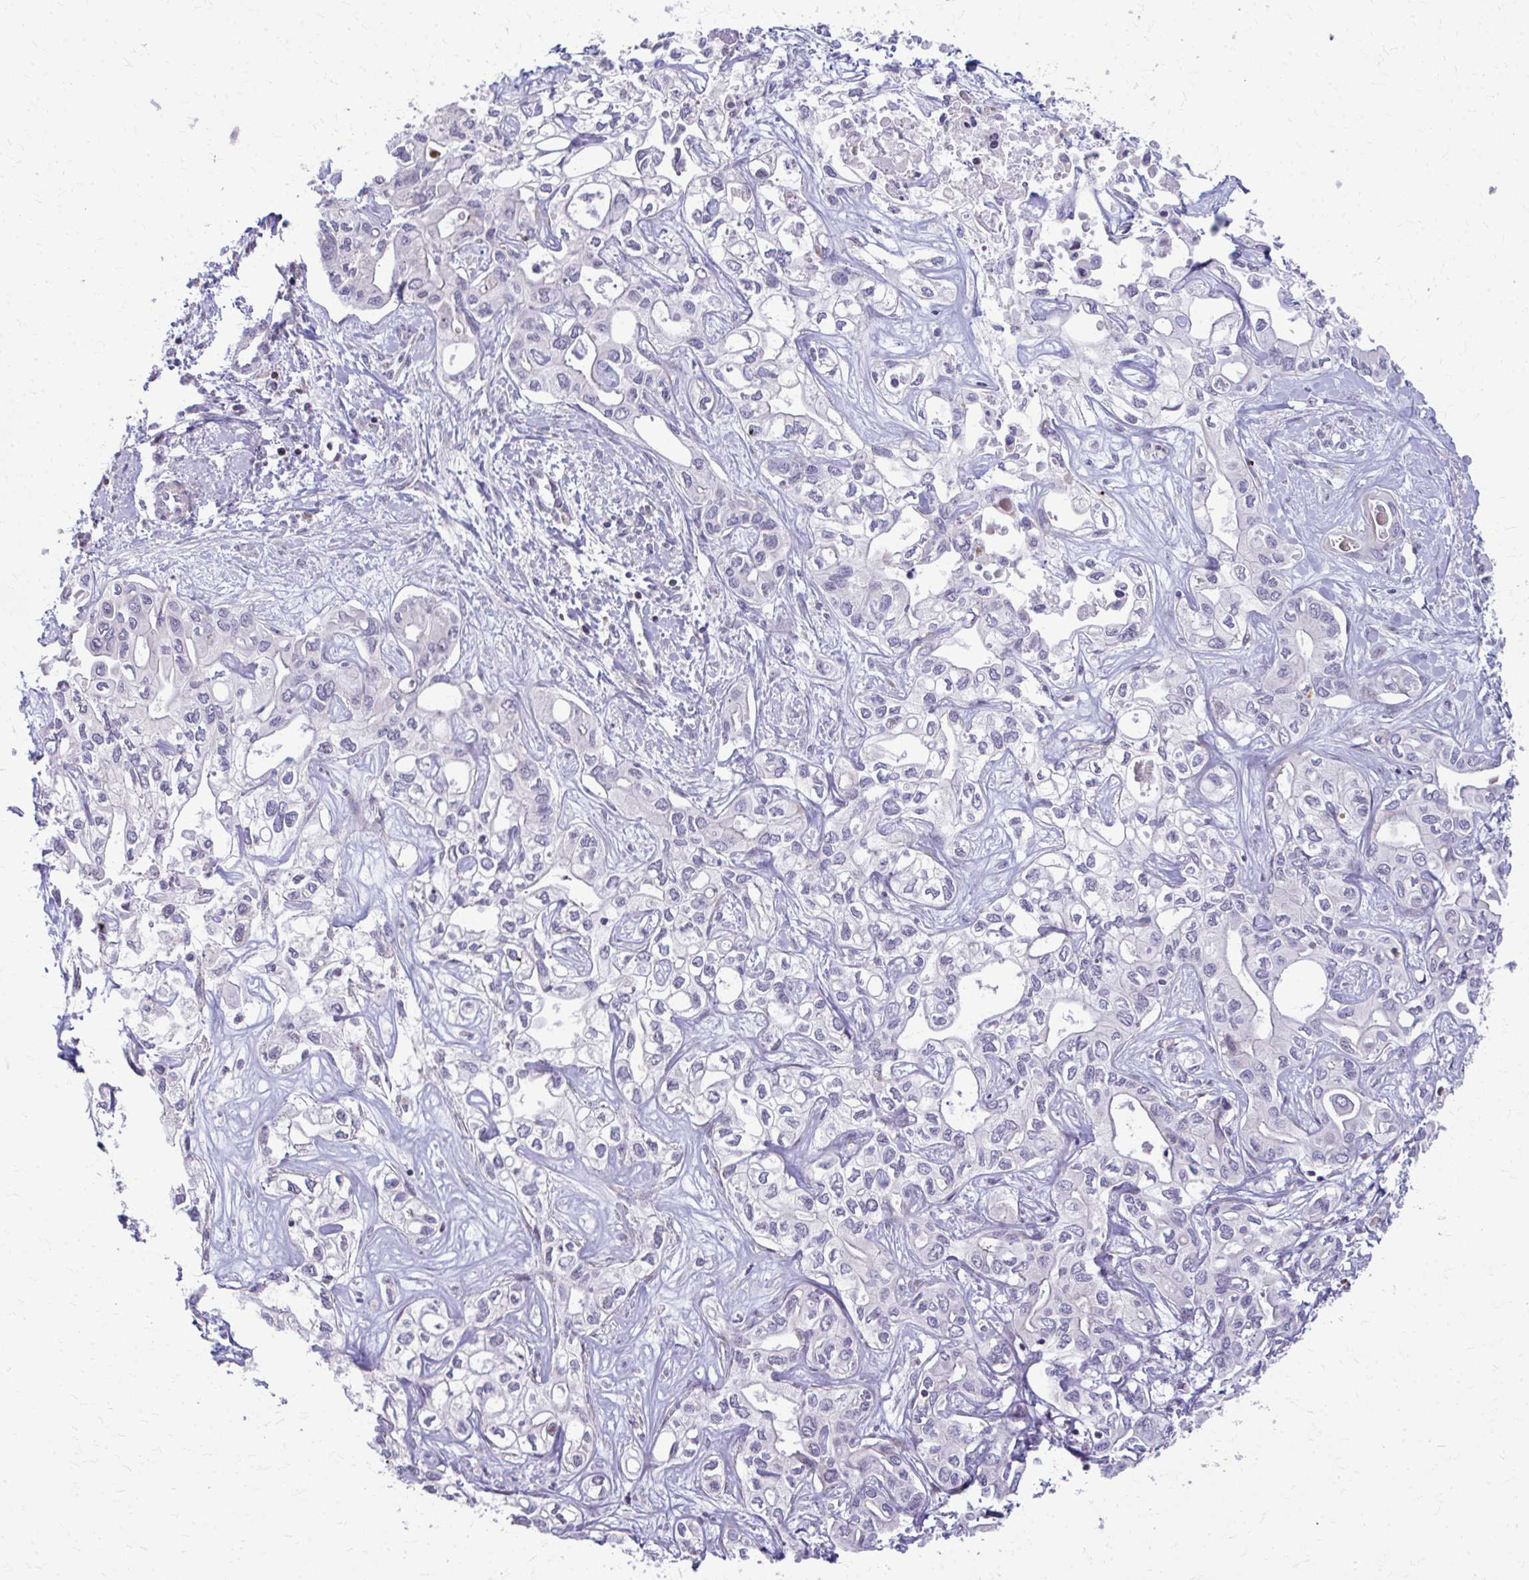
{"staining": {"intensity": "negative", "quantity": "none", "location": "none"}, "tissue": "liver cancer", "cell_type": "Tumor cells", "image_type": "cancer", "snomed": [{"axis": "morphology", "description": "Cholangiocarcinoma"}, {"axis": "topography", "description": "Liver"}], "caption": "Tumor cells are negative for protein expression in human liver cancer (cholangiocarcinoma).", "gene": "MAF1", "patient": {"sex": "female", "age": 64}}